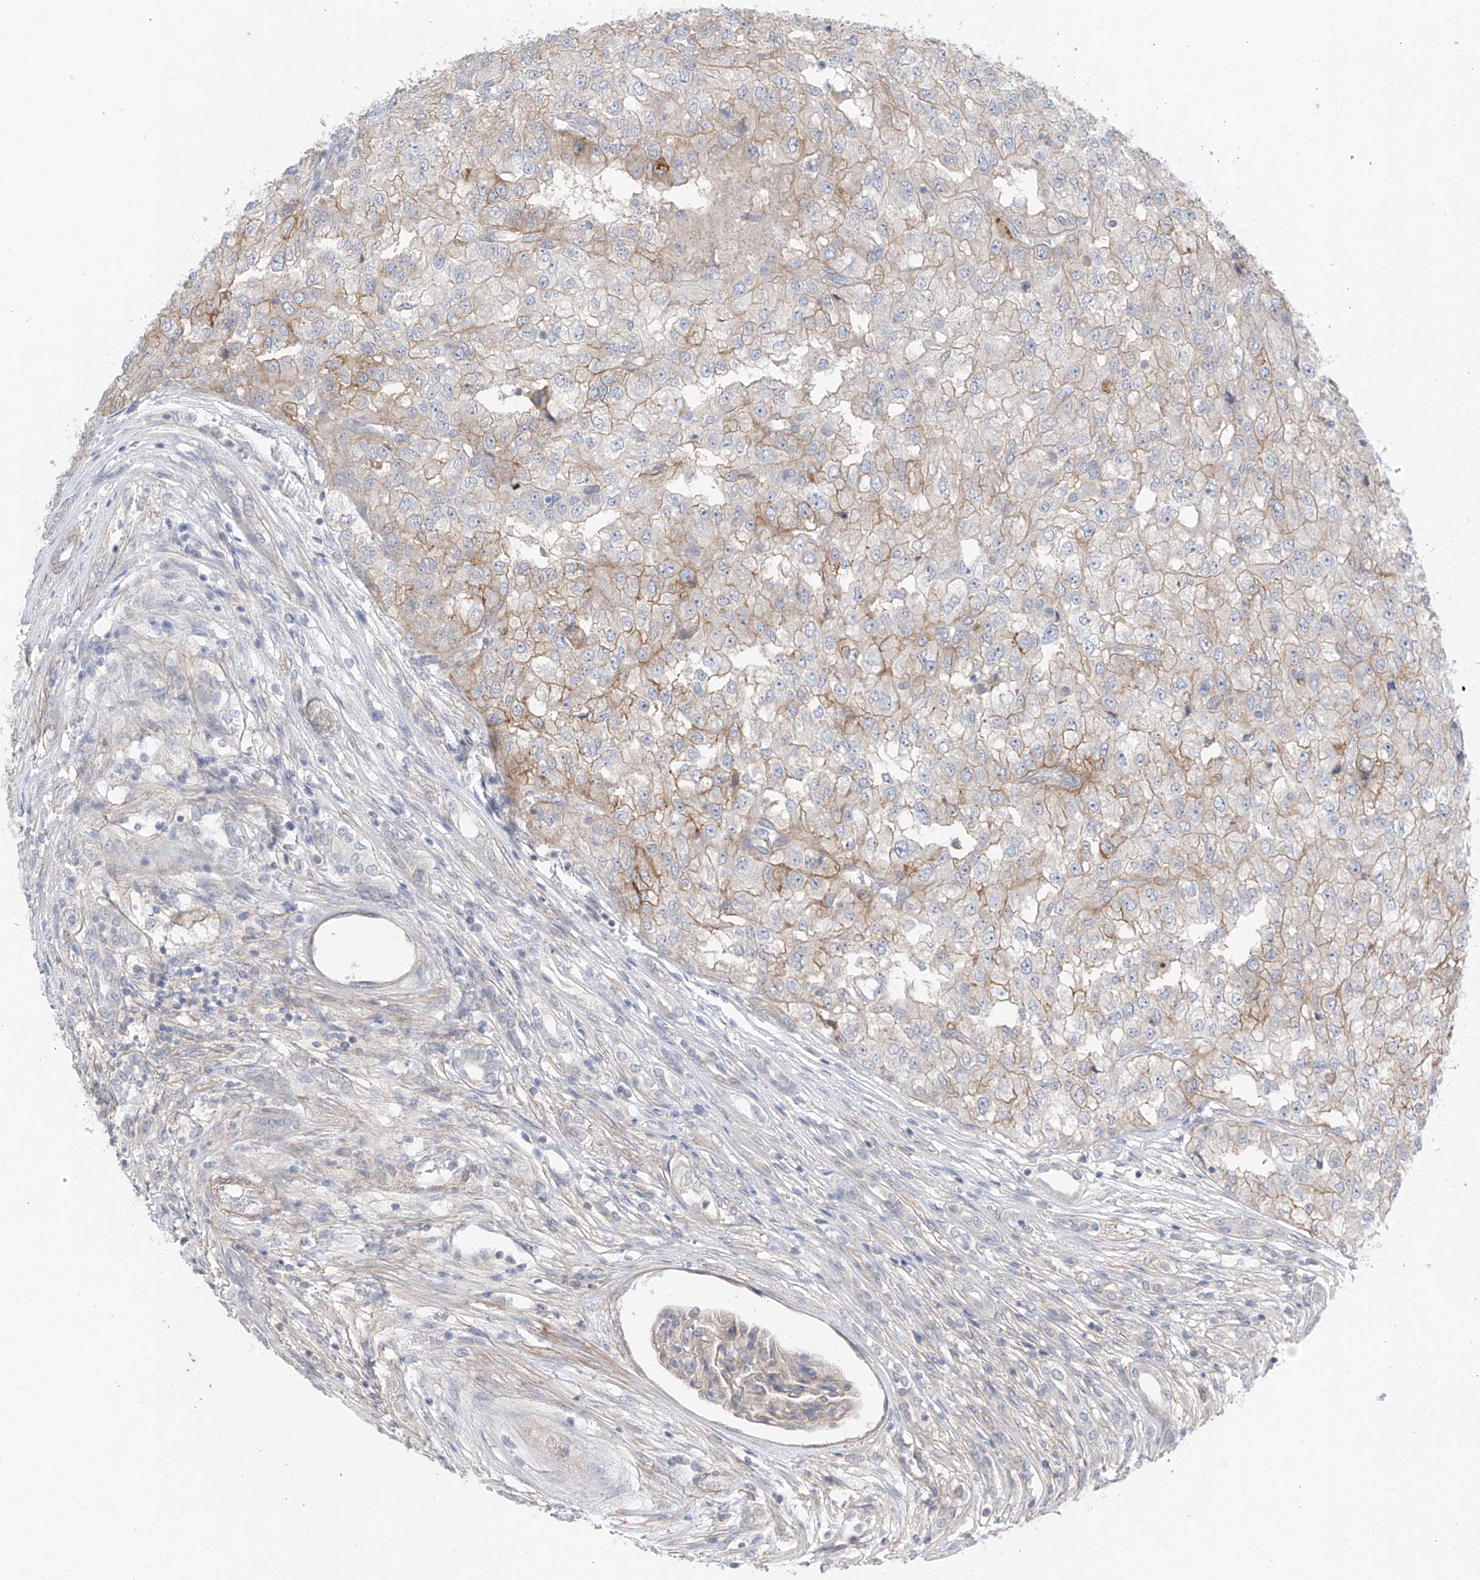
{"staining": {"intensity": "weak", "quantity": "25%-75%", "location": "cytoplasmic/membranous"}, "tissue": "renal cancer", "cell_type": "Tumor cells", "image_type": "cancer", "snomed": [{"axis": "morphology", "description": "Adenocarcinoma, NOS"}, {"axis": "topography", "description": "Kidney"}], "caption": "Immunohistochemistry micrograph of human renal cancer stained for a protein (brown), which demonstrates low levels of weak cytoplasmic/membranous expression in approximately 25%-75% of tumor cells.", "gene": "ABLIM2", "patient": {"sex": "female", "age": 54}}